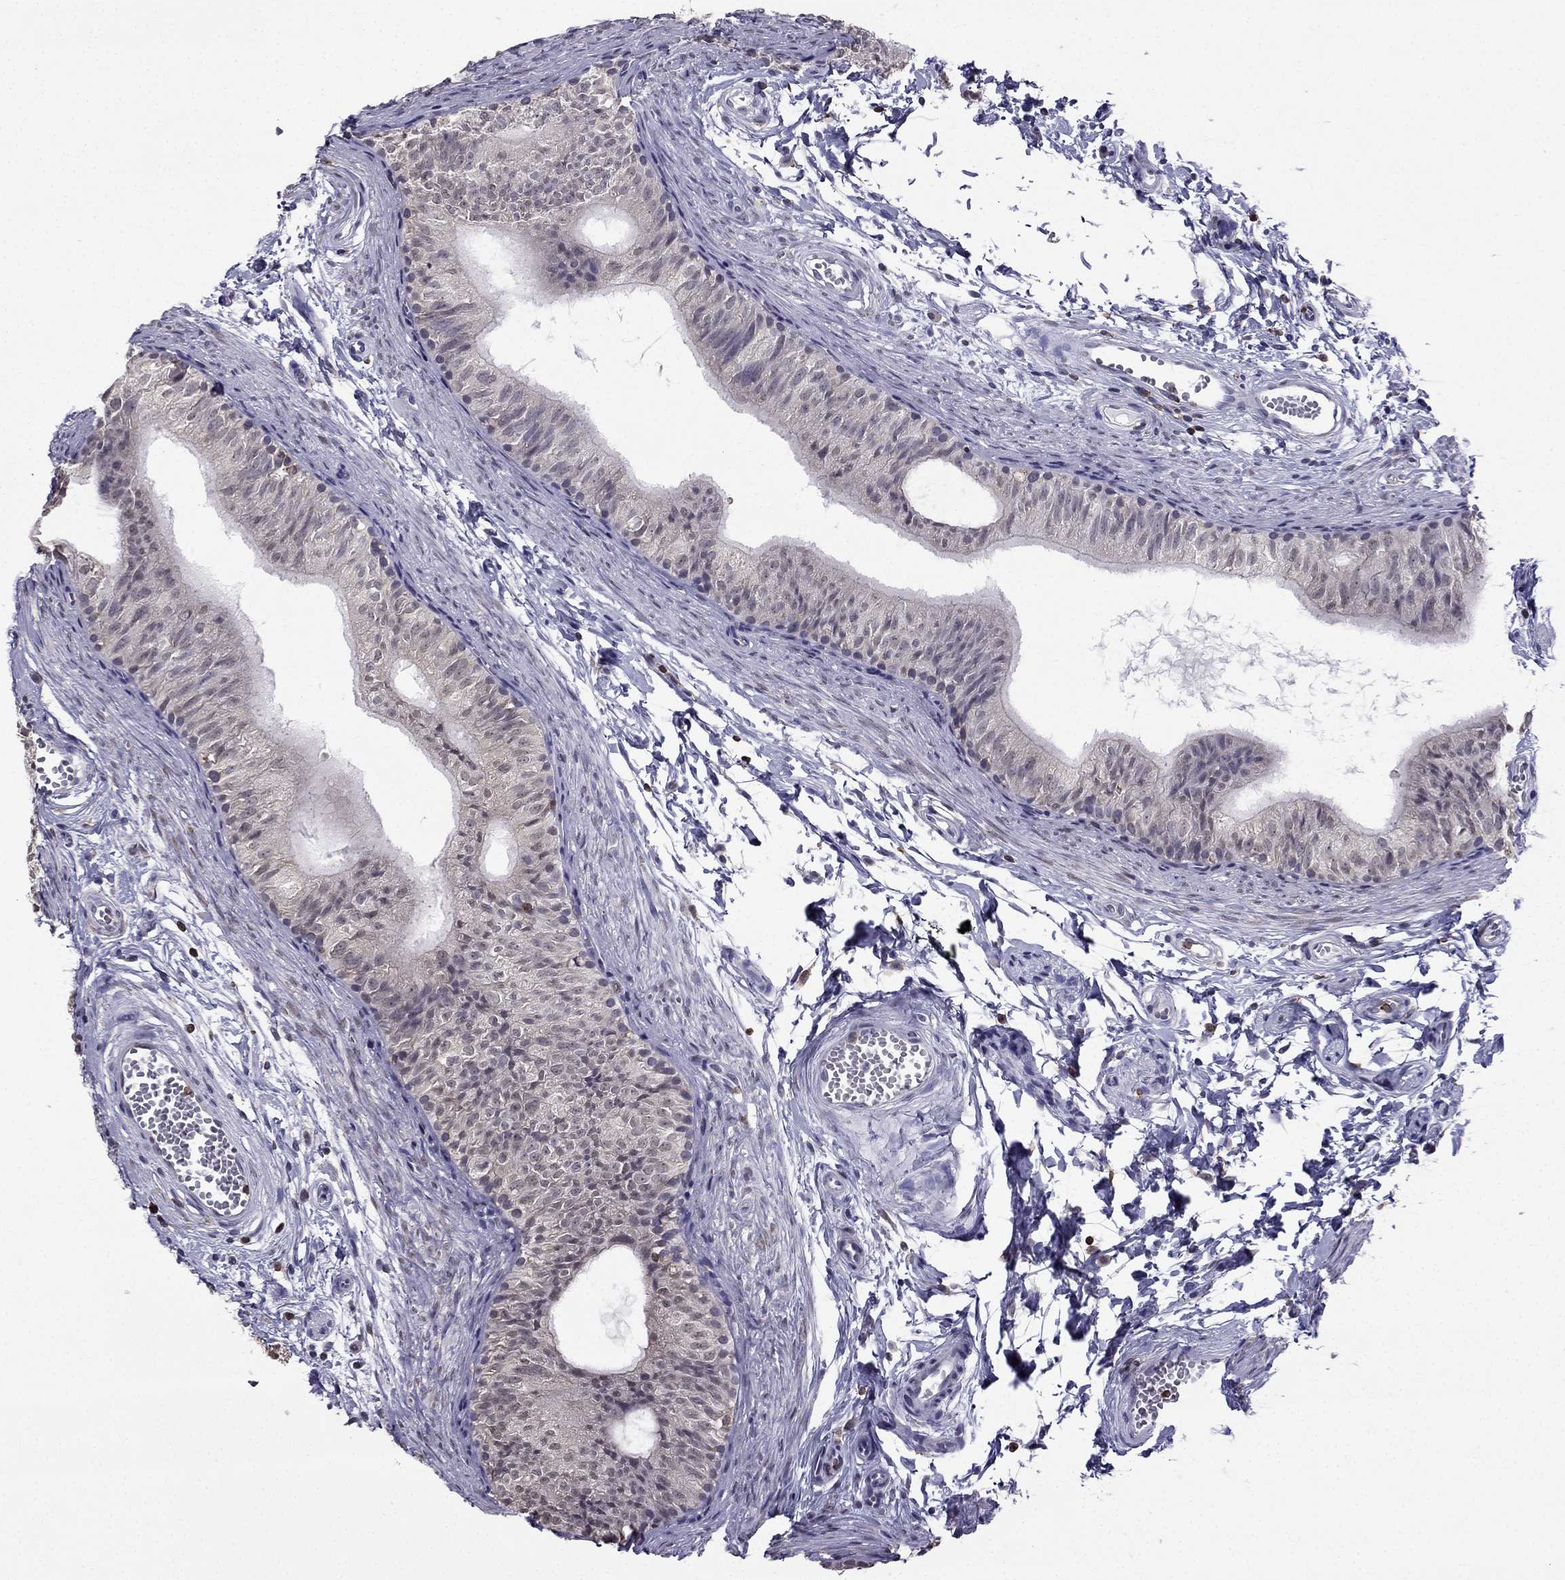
{"staining": {"intensity": "negative", "quantity": "none", "location": "none"}, "tissue": "epididymis", "cell_type": "Glandular cells", "image_type": "normal", "snomed": [{"axis": "morphology", "description": "Normal tissue, NOS"}, {"axis": "topography", "description": "Epididymis"}], "caption": "This is an immunohistochemistry histopathology image of benign human epididymis. There is no positivity in glandular cells.", "gene": "CCK", "patient": {"sex": "male", "age": 22}}